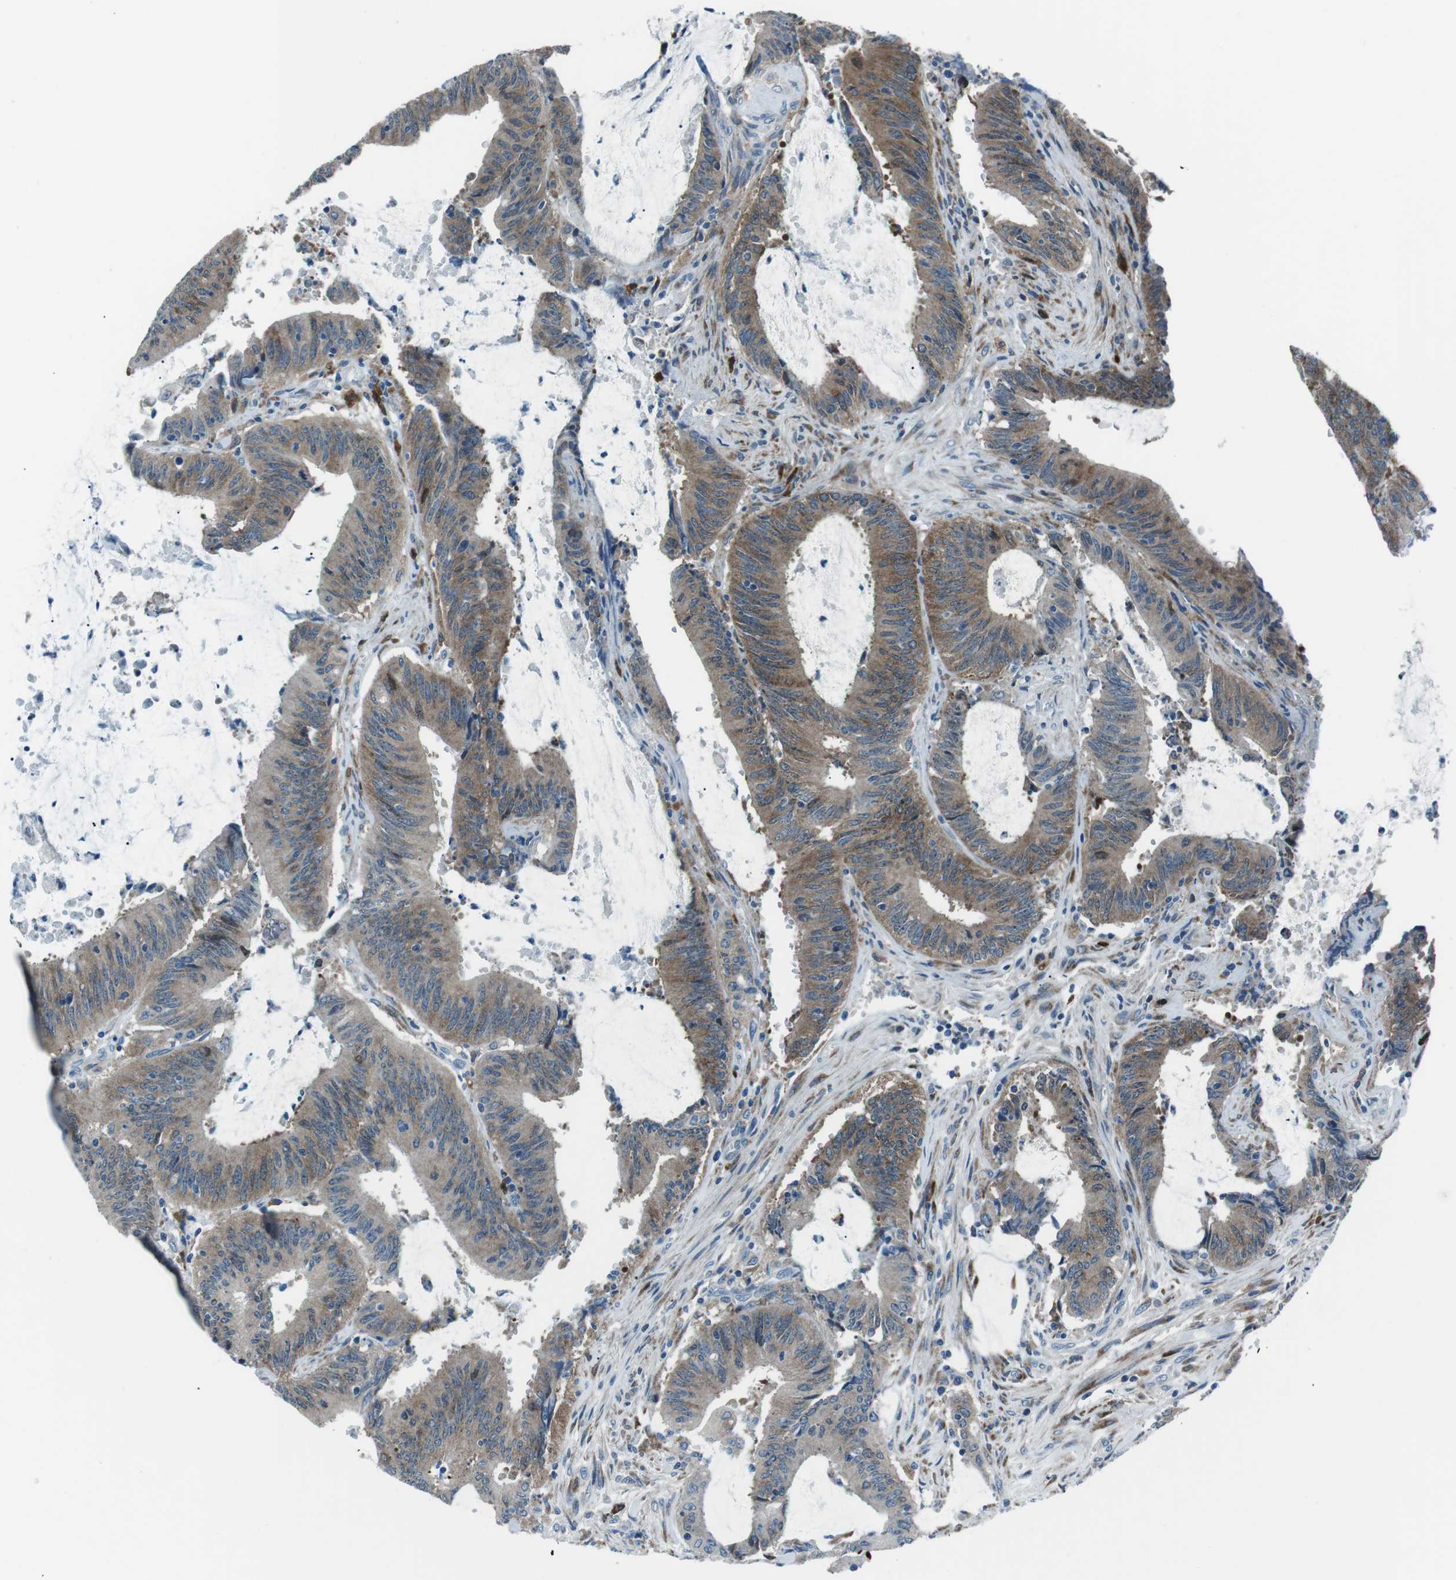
{"staining": {"intensity": "moderate", "quantity": ">75%", "location": "cytoplasmic/membranous"}, "tissue": "colorectal cancer", "cell_type": "Tumor cells", "image_type": "cancer", "snomed": [{"axis": "morphology", "description": "Normal tissue, NOS"}, {"axis": "morphology", "description": "Adenocarcinoma, NOS"}, {"axis": "topography", "description": "Rectum"}], "caption": "Immunohistochemical staining of human adenocarcinoma (colorectal) demonstrates medium levels of moderate cytoplasmic/membranous expression in about >75% of tumor cells. (Brightfield microscopy of DAB IHC at high magnification).", "gene": "BLNK", "patient": {"sex": "female", "age": 66}}